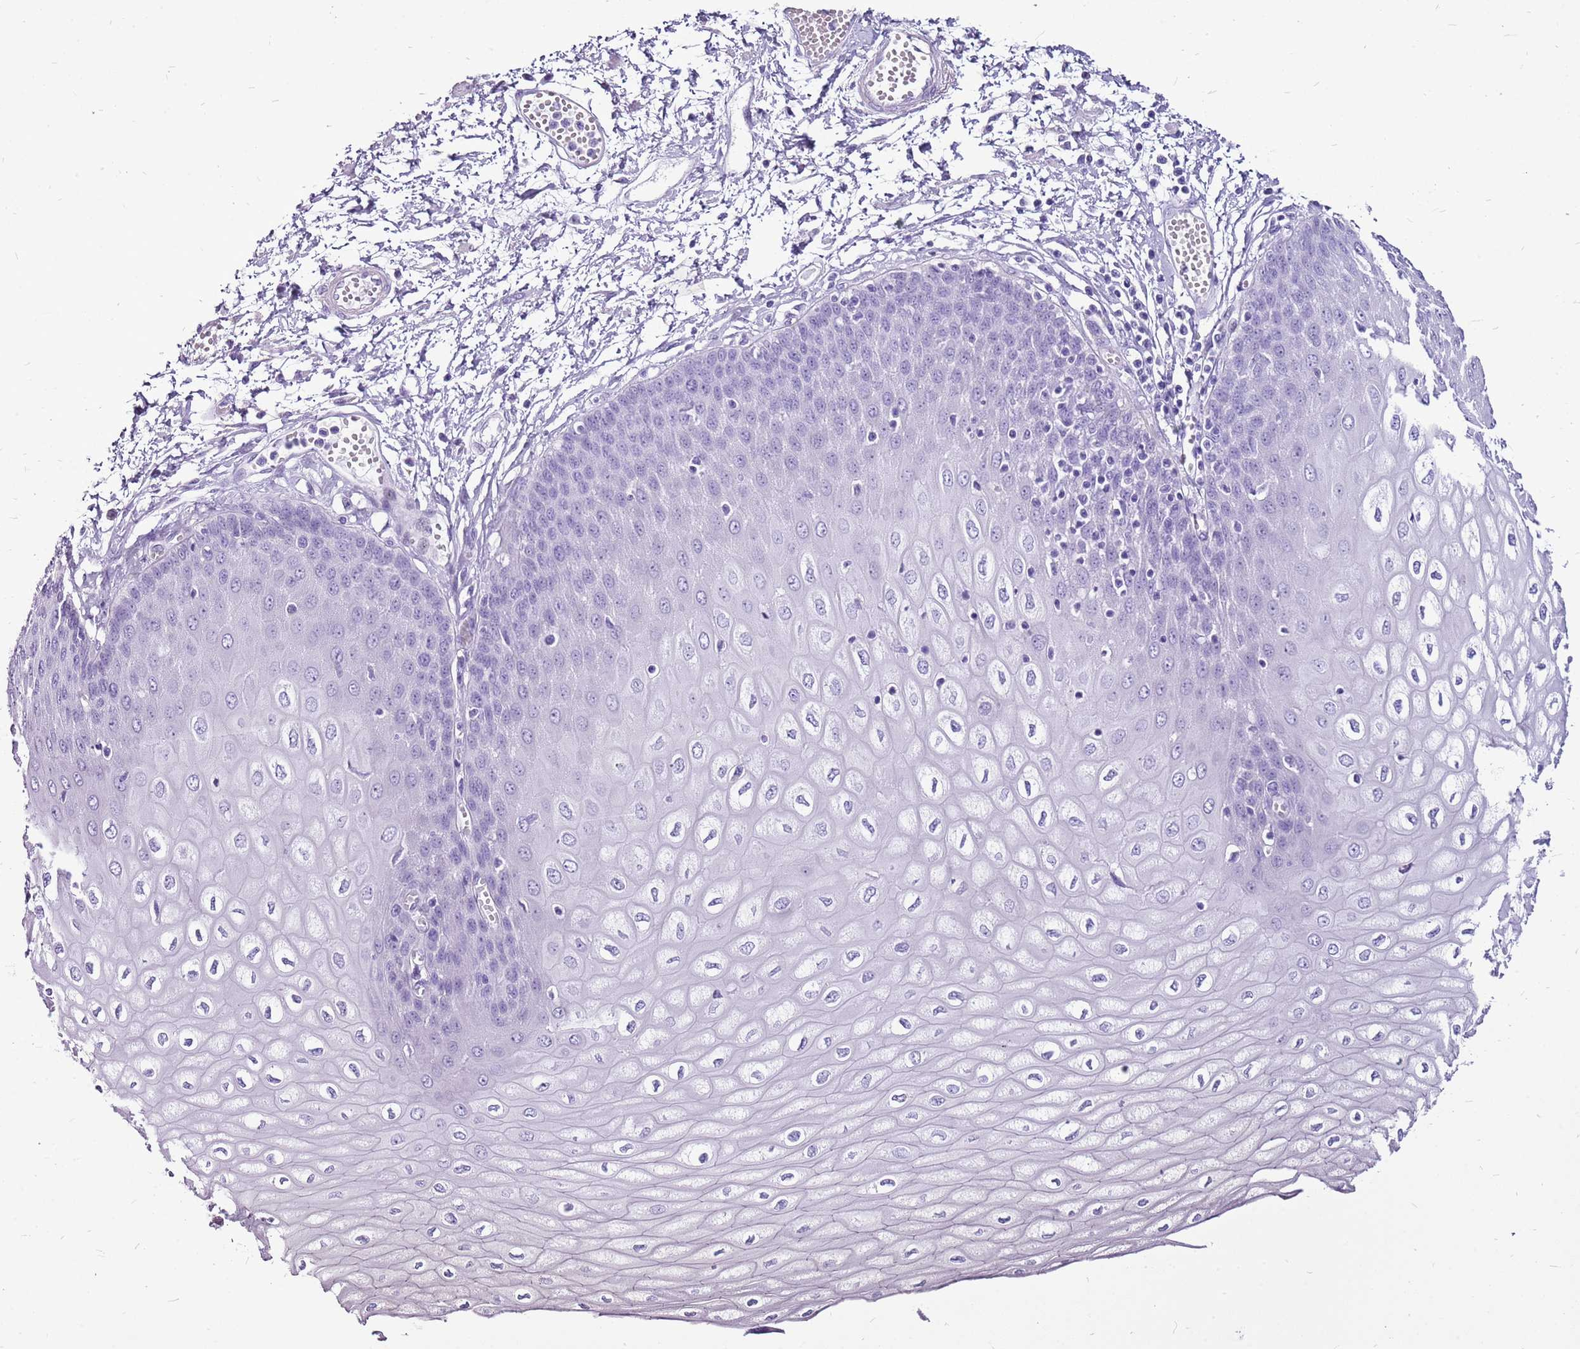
{"staining": {"intensity": "negative", "quantity": "none", "location": "none"}, "tissue": "esophagus", "cell_type": "Squamous epithelial cells", "image_type": "normal", "snomed": [{"axis": "morphology", "description": "Normal tissue, NOS"}, {"axis": "topography", "description": "Esophagus"}], "caption": "Immunohistochemical staining of unremarkable esophagus demonstrates no significant positivity in squamous epithelial cells. The staining is performed using DAB (3,3'-diaminobenzidine) brown chromogen with nuclei counter-stained in using hematoxylin.", "gene": "ACSS3", "patient": {"sex": "male", "age": 60}}